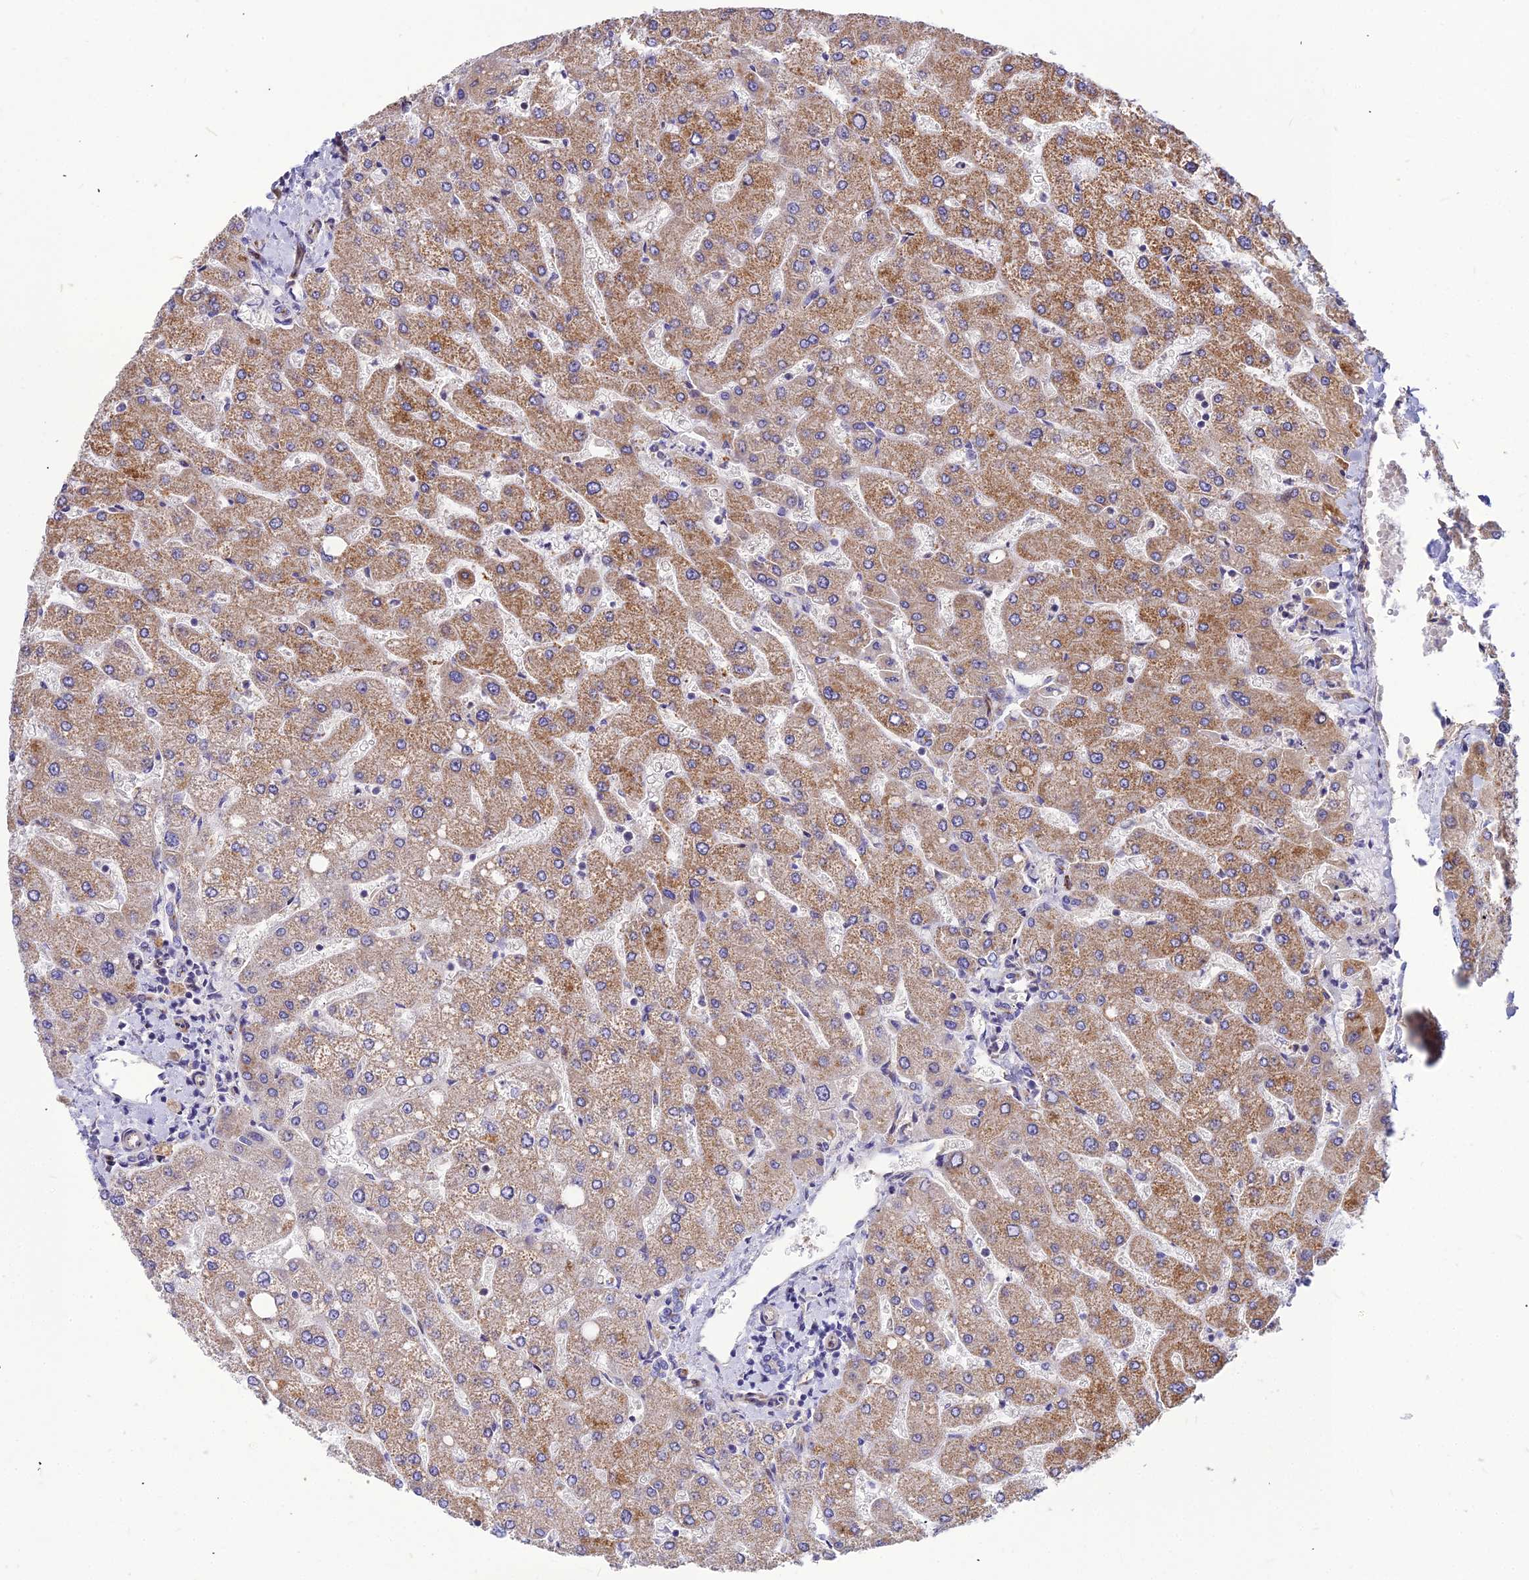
{"staining": {"intensity": "moderate", "quantity": "<25%", "location": "cytoplasmic/membranous"}, "tissue": "liver", "cell_type": "Cholangiocytes", "image_type": "normal", "snomed": [{"axis": "morphology", "description": "Normal tissue, NOS"}, {"axis": "topography", "description": "Liver"}], "caption": "Approximately <25% of cholangiocytes in benign liver demonstrate moderate cytoplasmic/membranous protein positivity as visualized by brown immunohistochemical staining.", "gene": "ASPHD1", "patient": {"sex": "male", "age": 55}}